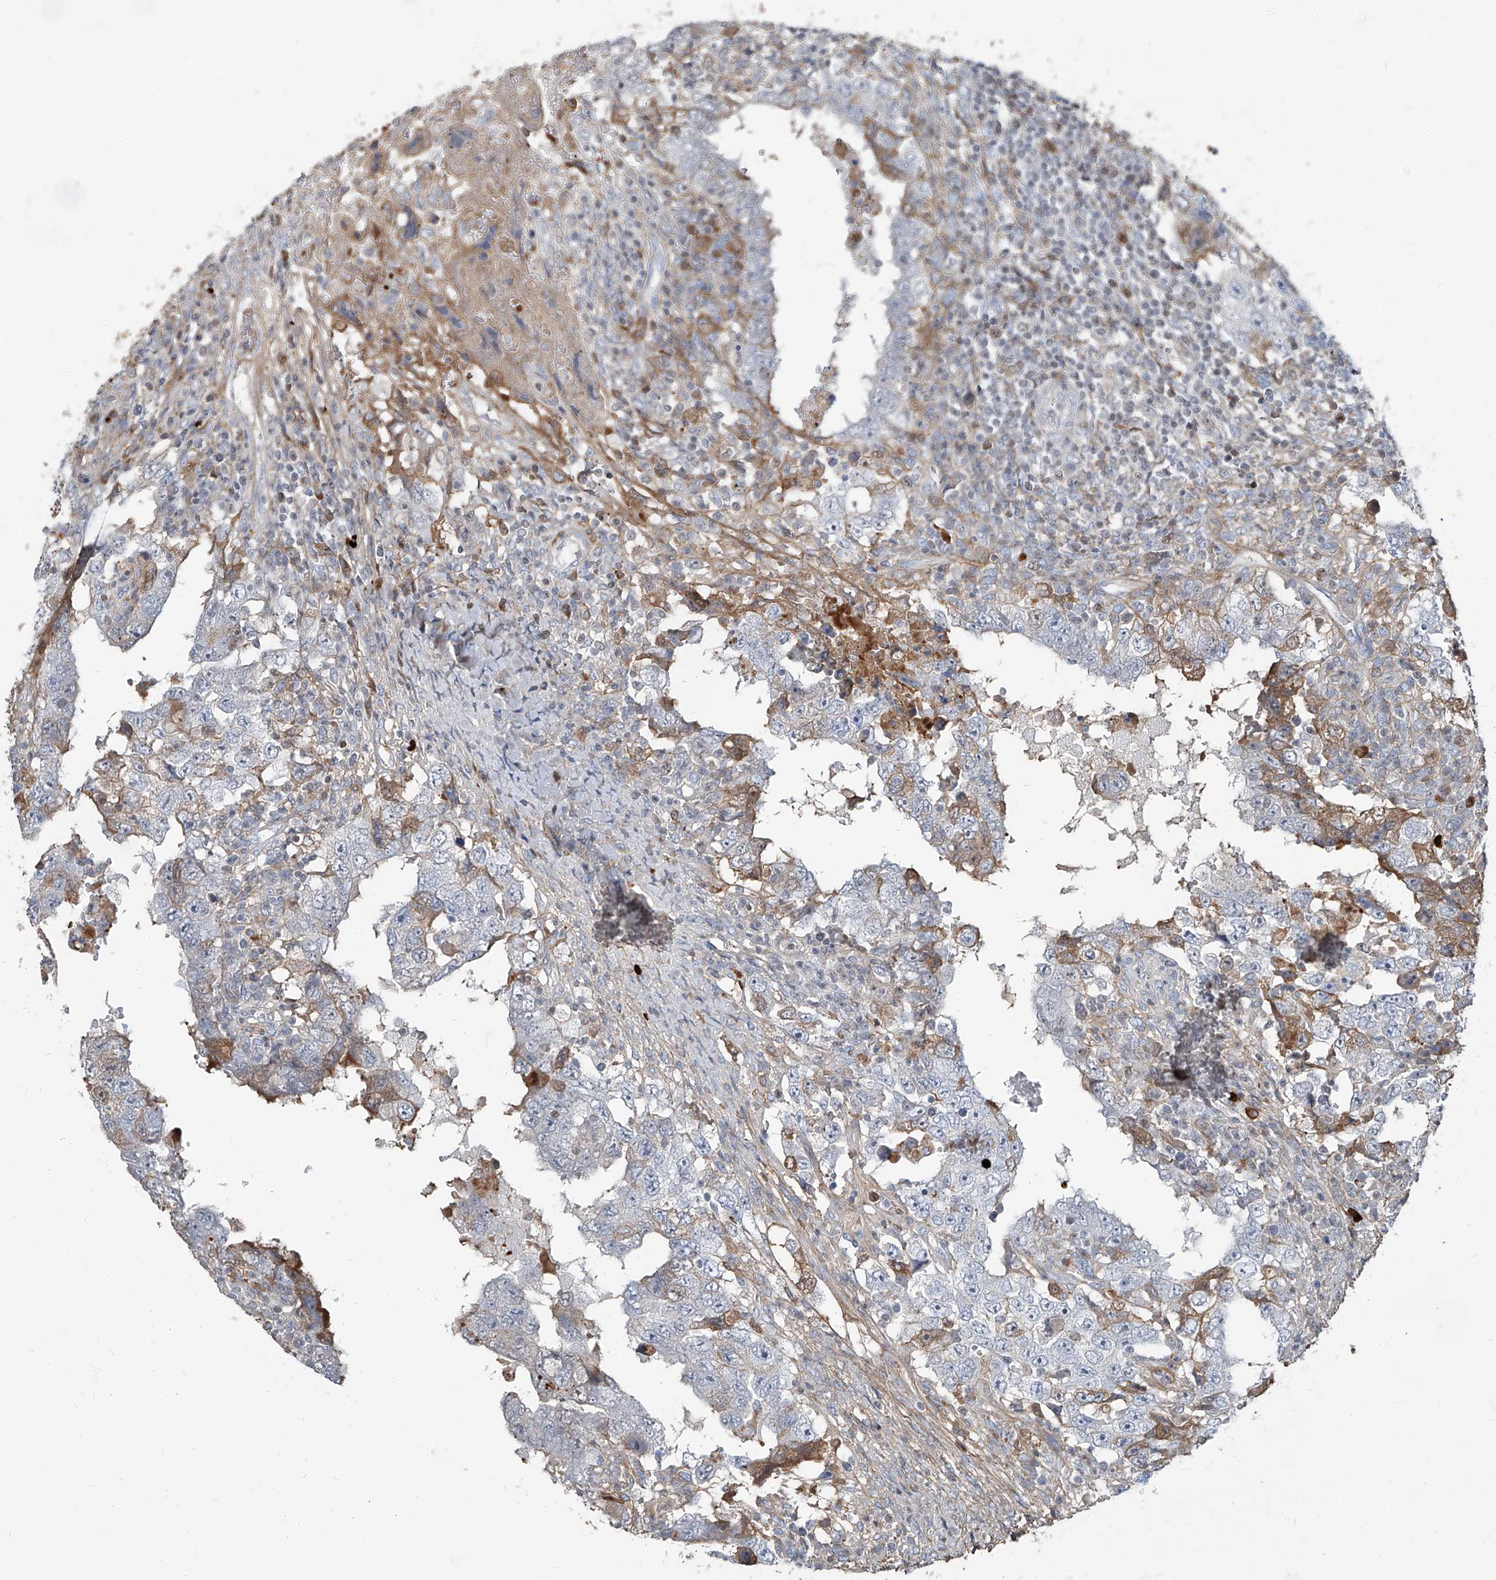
{"staining": {"intensity": "negative", "quantity": "none", "location": "none"}, "tissue": "testis cancer", "cell_type": "Tumor cells", "image_type": "cancer", "snomed": [{"axis": "morphology", "description": "Carcinoma, Embryonal, NOS"}, {"axis": "topography", "description": "Testis"}], "caption": "Protein analysis of embryonal carcinoma (testis) demonstrates no significant positivity in tumor cells.", "gene": "HOXA3", "patient": {"sex": "male", "age": 26}}